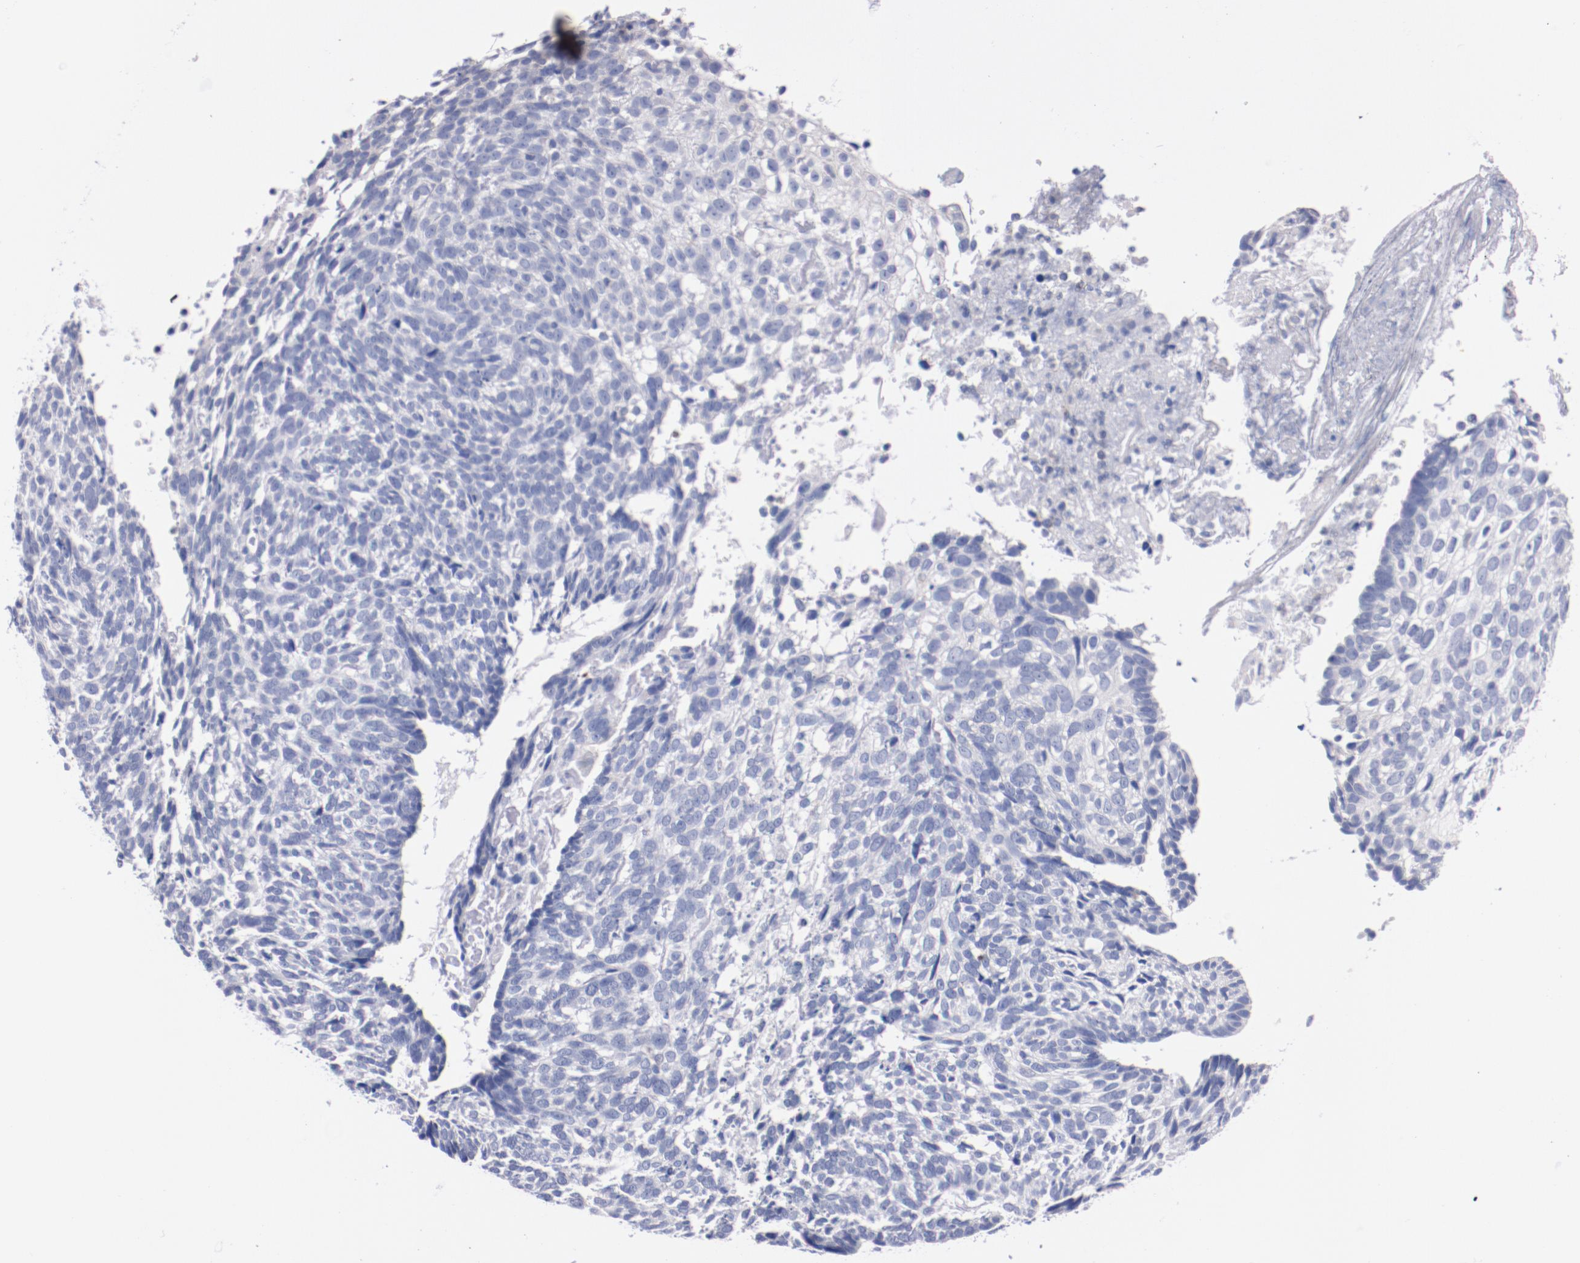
{"staining": {"intensity": "negative", "quantity": "none", "location": "none"}, "tissue": "skin cancer", "cell_type": "Tumor cells", "image_type": "cancer", "snomed": [{"axis": "morphology", "description": "Basal cell carcinoma"}, {"axis": "topography", "description": "Skin"}], "caption": "Immunohistochemical staining of skin cancer reveals no significant staining in tumor cells.", "gene": "CNTNAP2", "patient": {"sex": "male", "age": 72}}